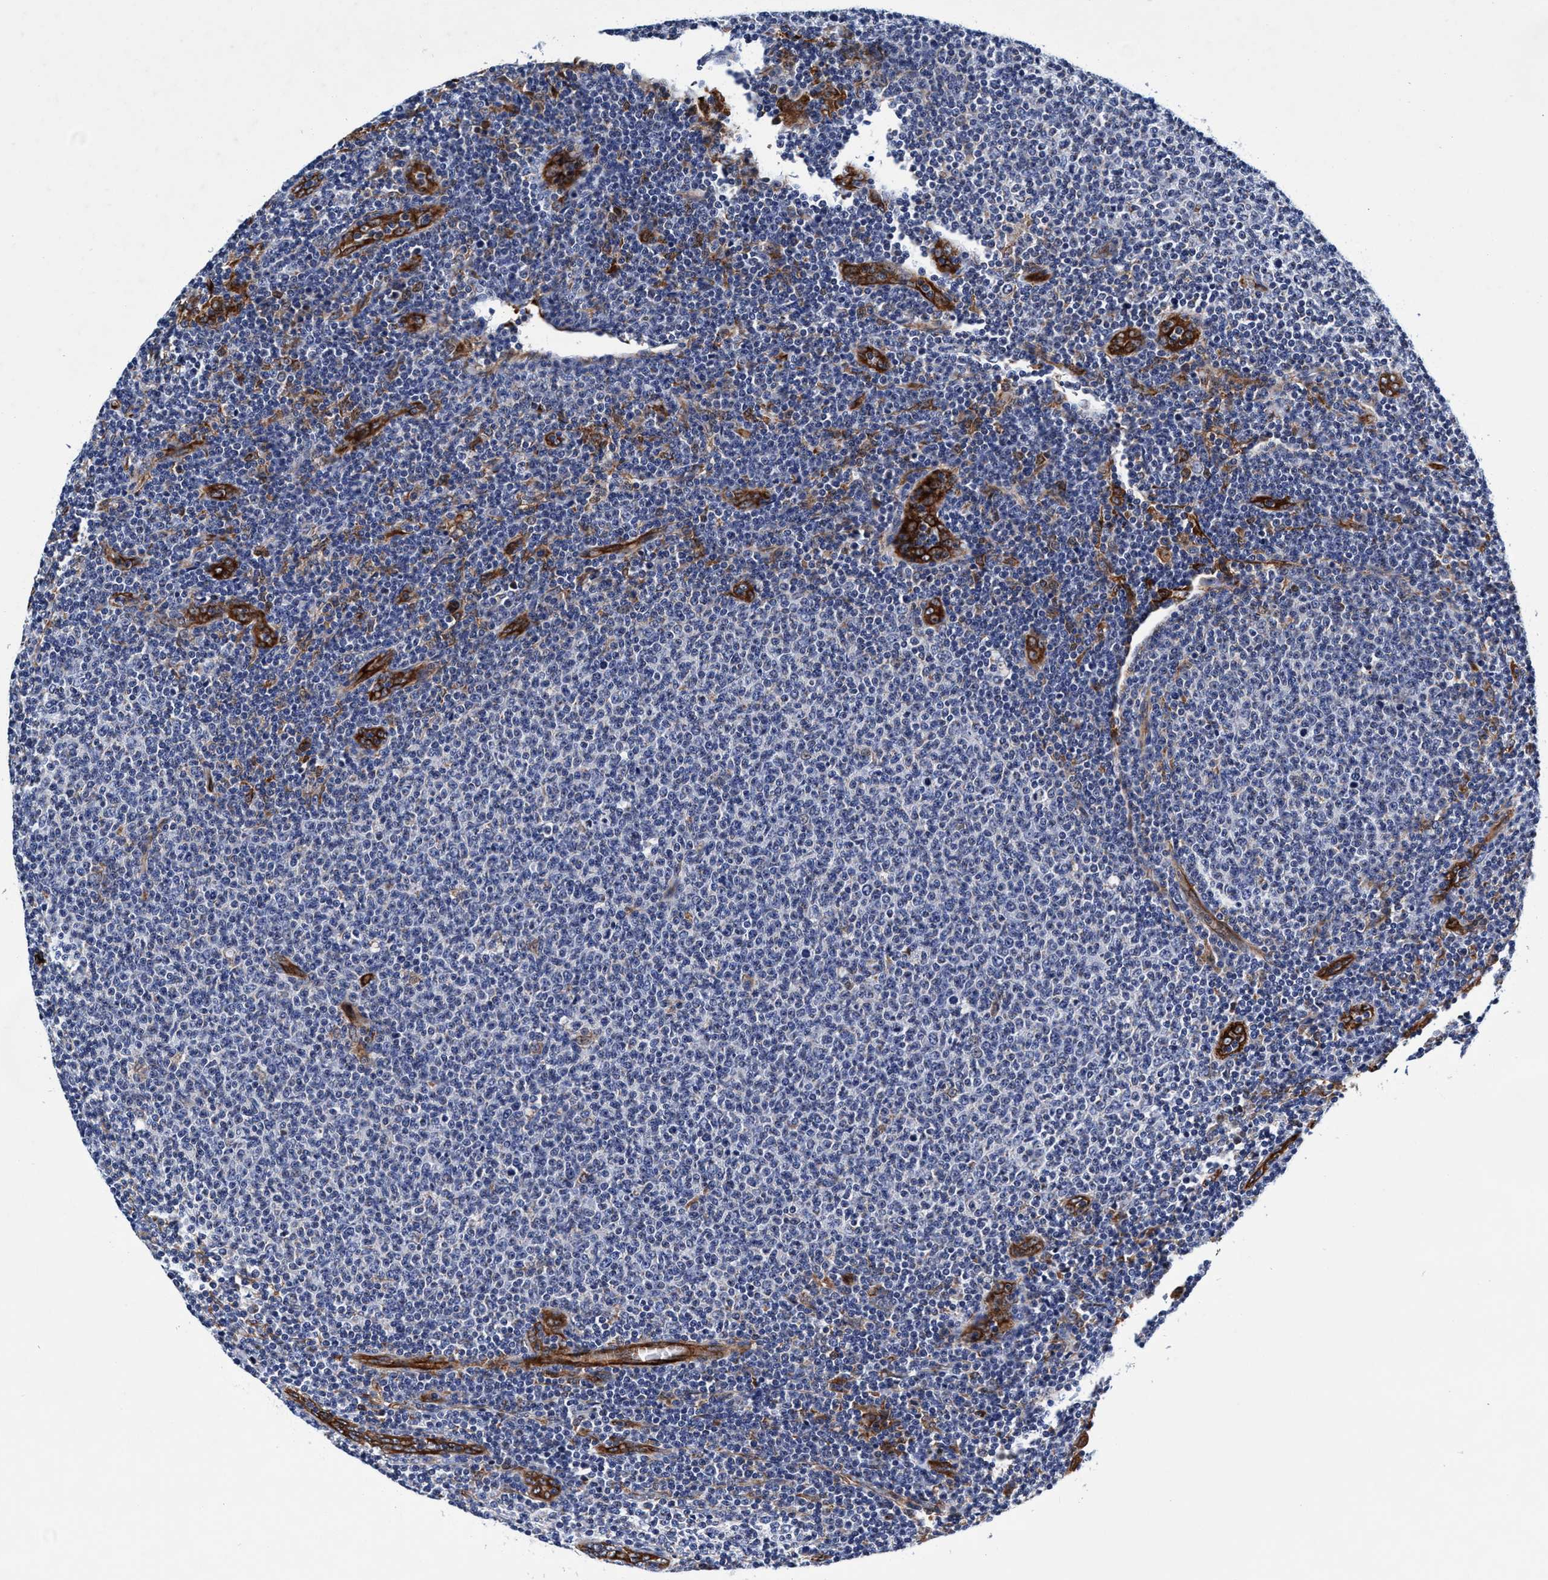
{"staining": {"intensity": "negative", "quantity": "none", "location": "none"}, "tissue": "lymphoma", "cell_type": "Tumor cells", "image_type": "cancer", "snomed": [{"axis": "morphology", "description": "Malignant lymphoma, non-Hodgkin's type, Low grade"}, {"axis": "topography", "description": "Lymph node"}], "caption": "IHC of lymphoma demonstrates no staining in tumor cells.", "gene": "UBALD2", "patient": {"sex": "male", "age": 66}}